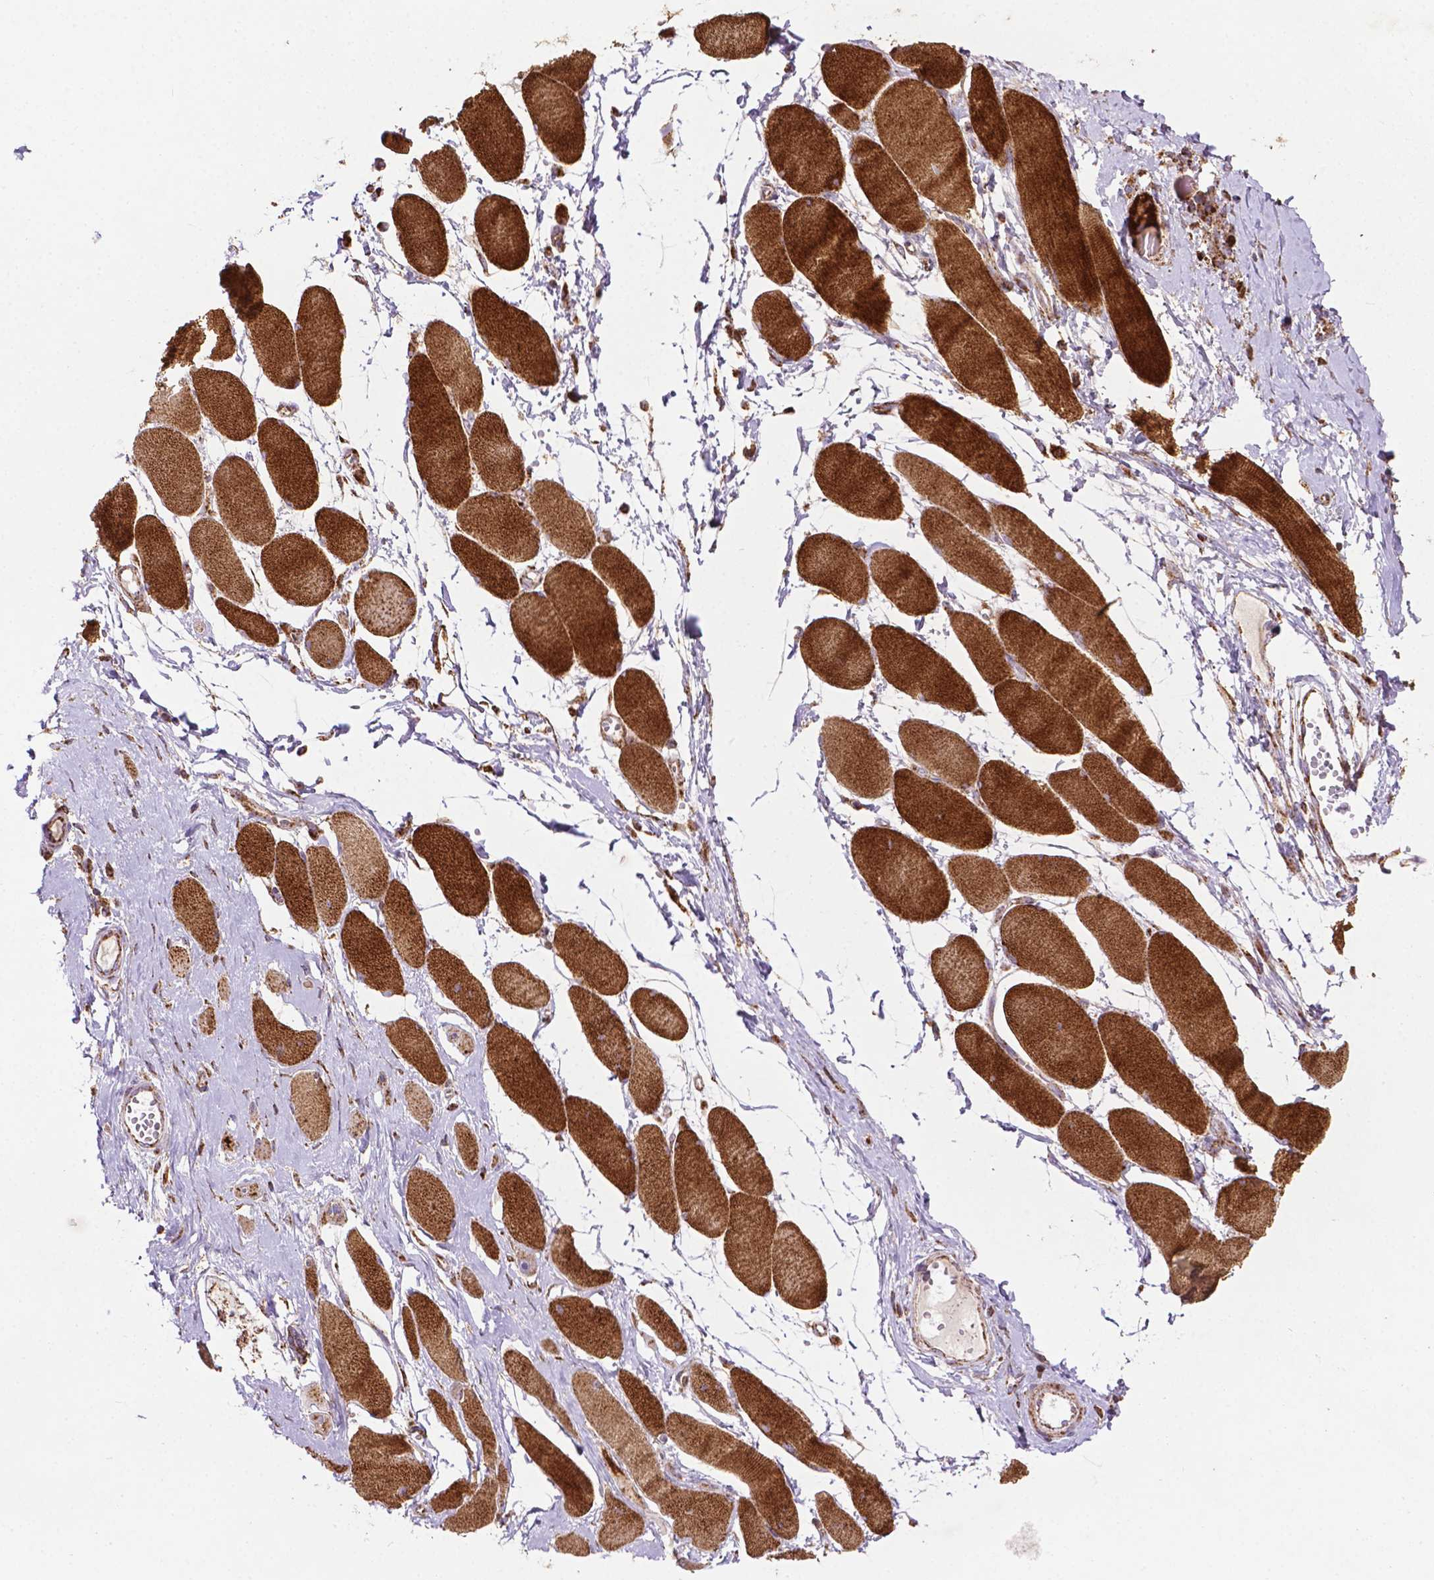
{"staining": {"intensity": "strong", "quantity": ">75%", "location": "cytoplasmic/membranous"}, "tissue": "skeletal muscle", "cell_type": "Myocytes", "image_type": "normal", "snomed": [{"axis": "morphology", "description": "Normal tissue, NOS"}, {"axis": "topography", "description": "Skeletal muscle"}], "caption": "A micrograph showing strong cytoplasmic/membranous expression in approximately >75% of myocytes in unremarkable skeletal muscle, as visualized by brown immunohistochemical staining.", "gene": "ILVBL", "patient": {"sex": "female", "age": 75}}